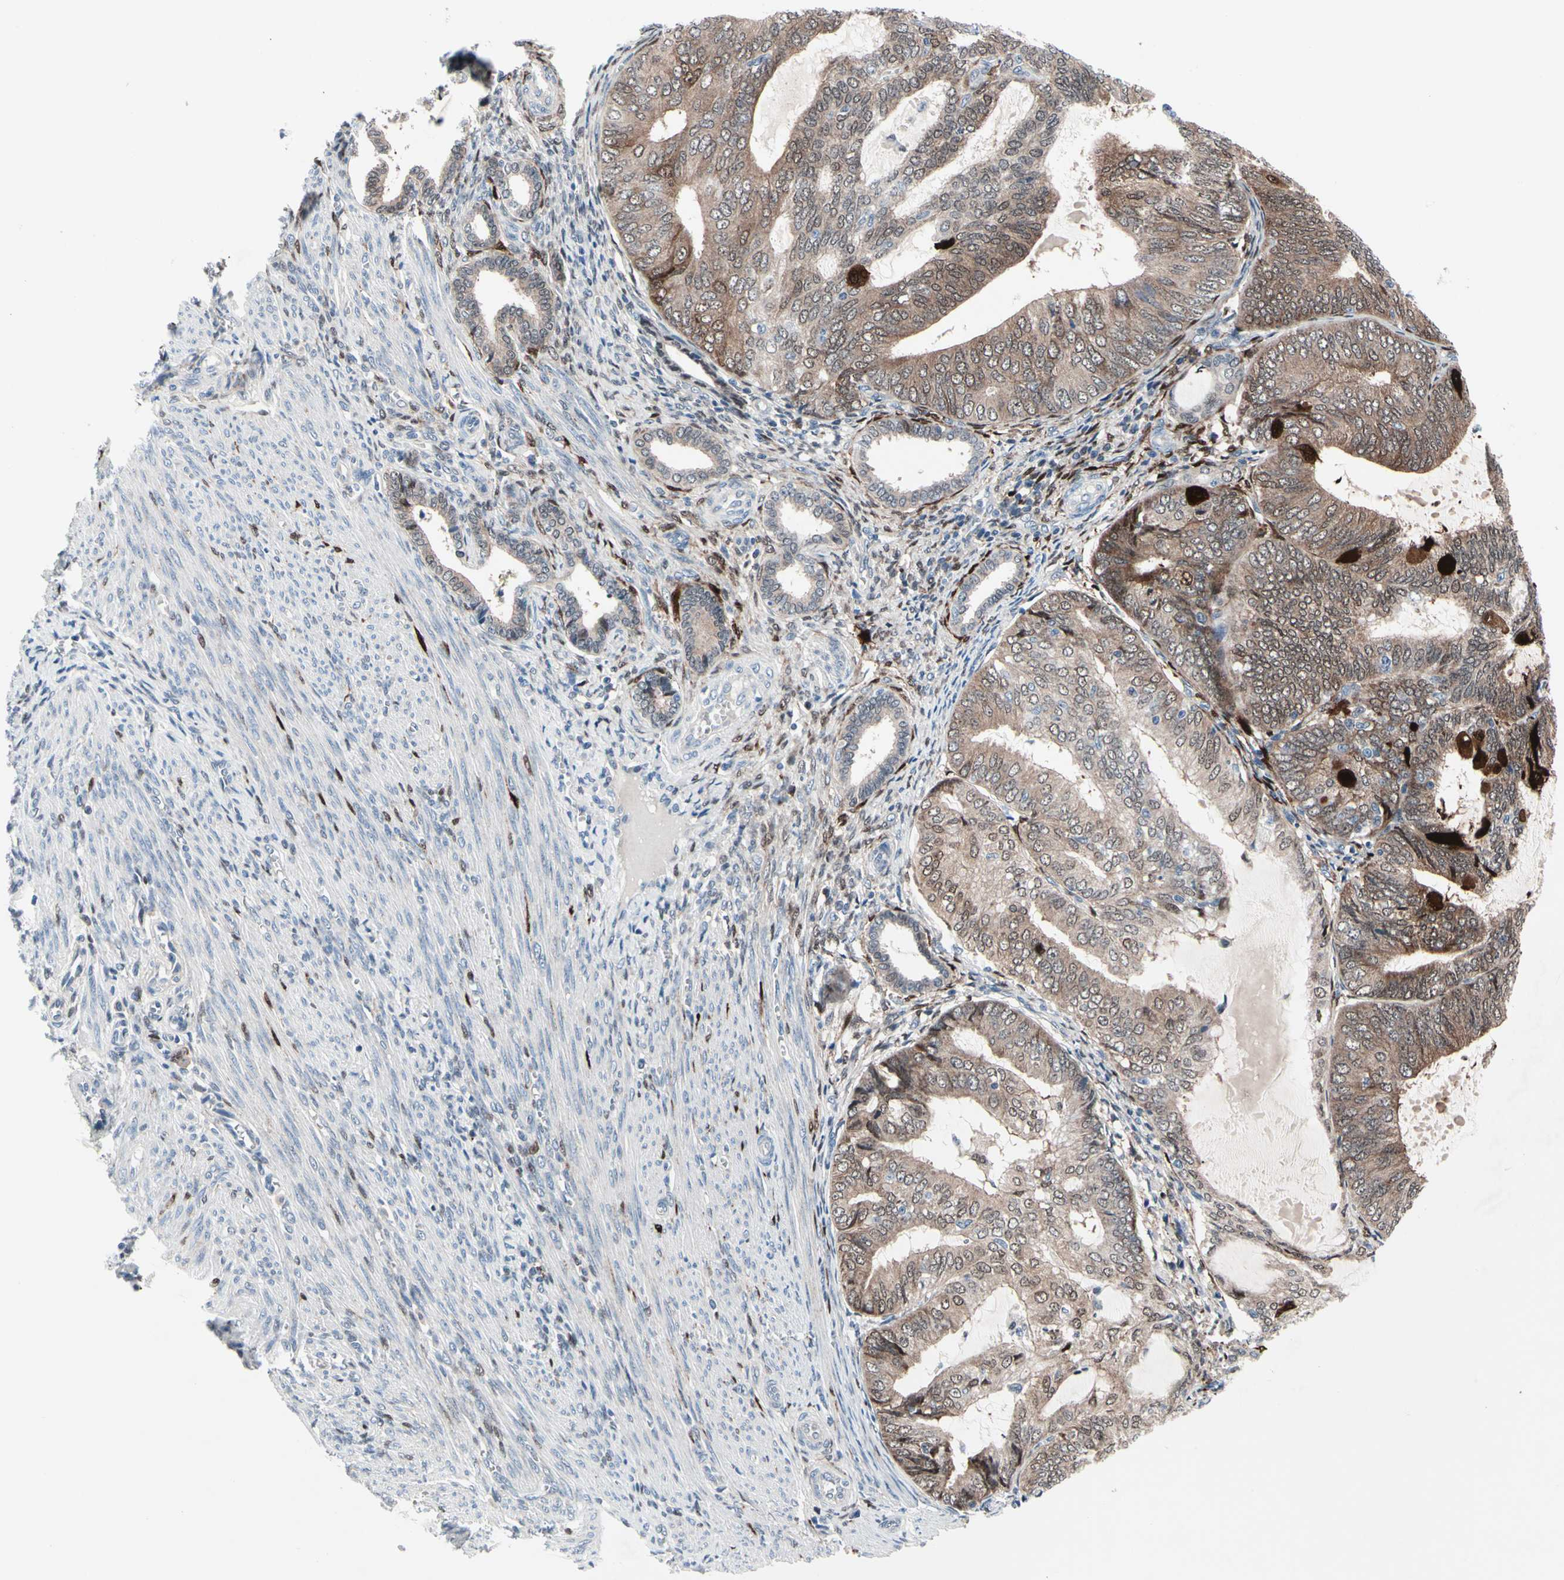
{"staining": {"intensity": "strong", "quantity": "<25%", "location": "cytoplasmic/membranous,nuclear"}, "tissue": "endometrial cancer", "cell_type": "Tumor cells", "image_type": "cancer", "snomed": [{"axis": "morphology", "description": "Adenocarcinoma, NOS"}, {"axis": "topography", "description": "Endometrium"}], "caption": "About <25% of tumor cells in endometrial adenocarcinoma demonstrate strong cytoplasmic/membranous and nuclear protein staining as visualized by brown immunohistochemical staining.", "gene": "TXN", "patient": {"sex": "female", "age": 81}}